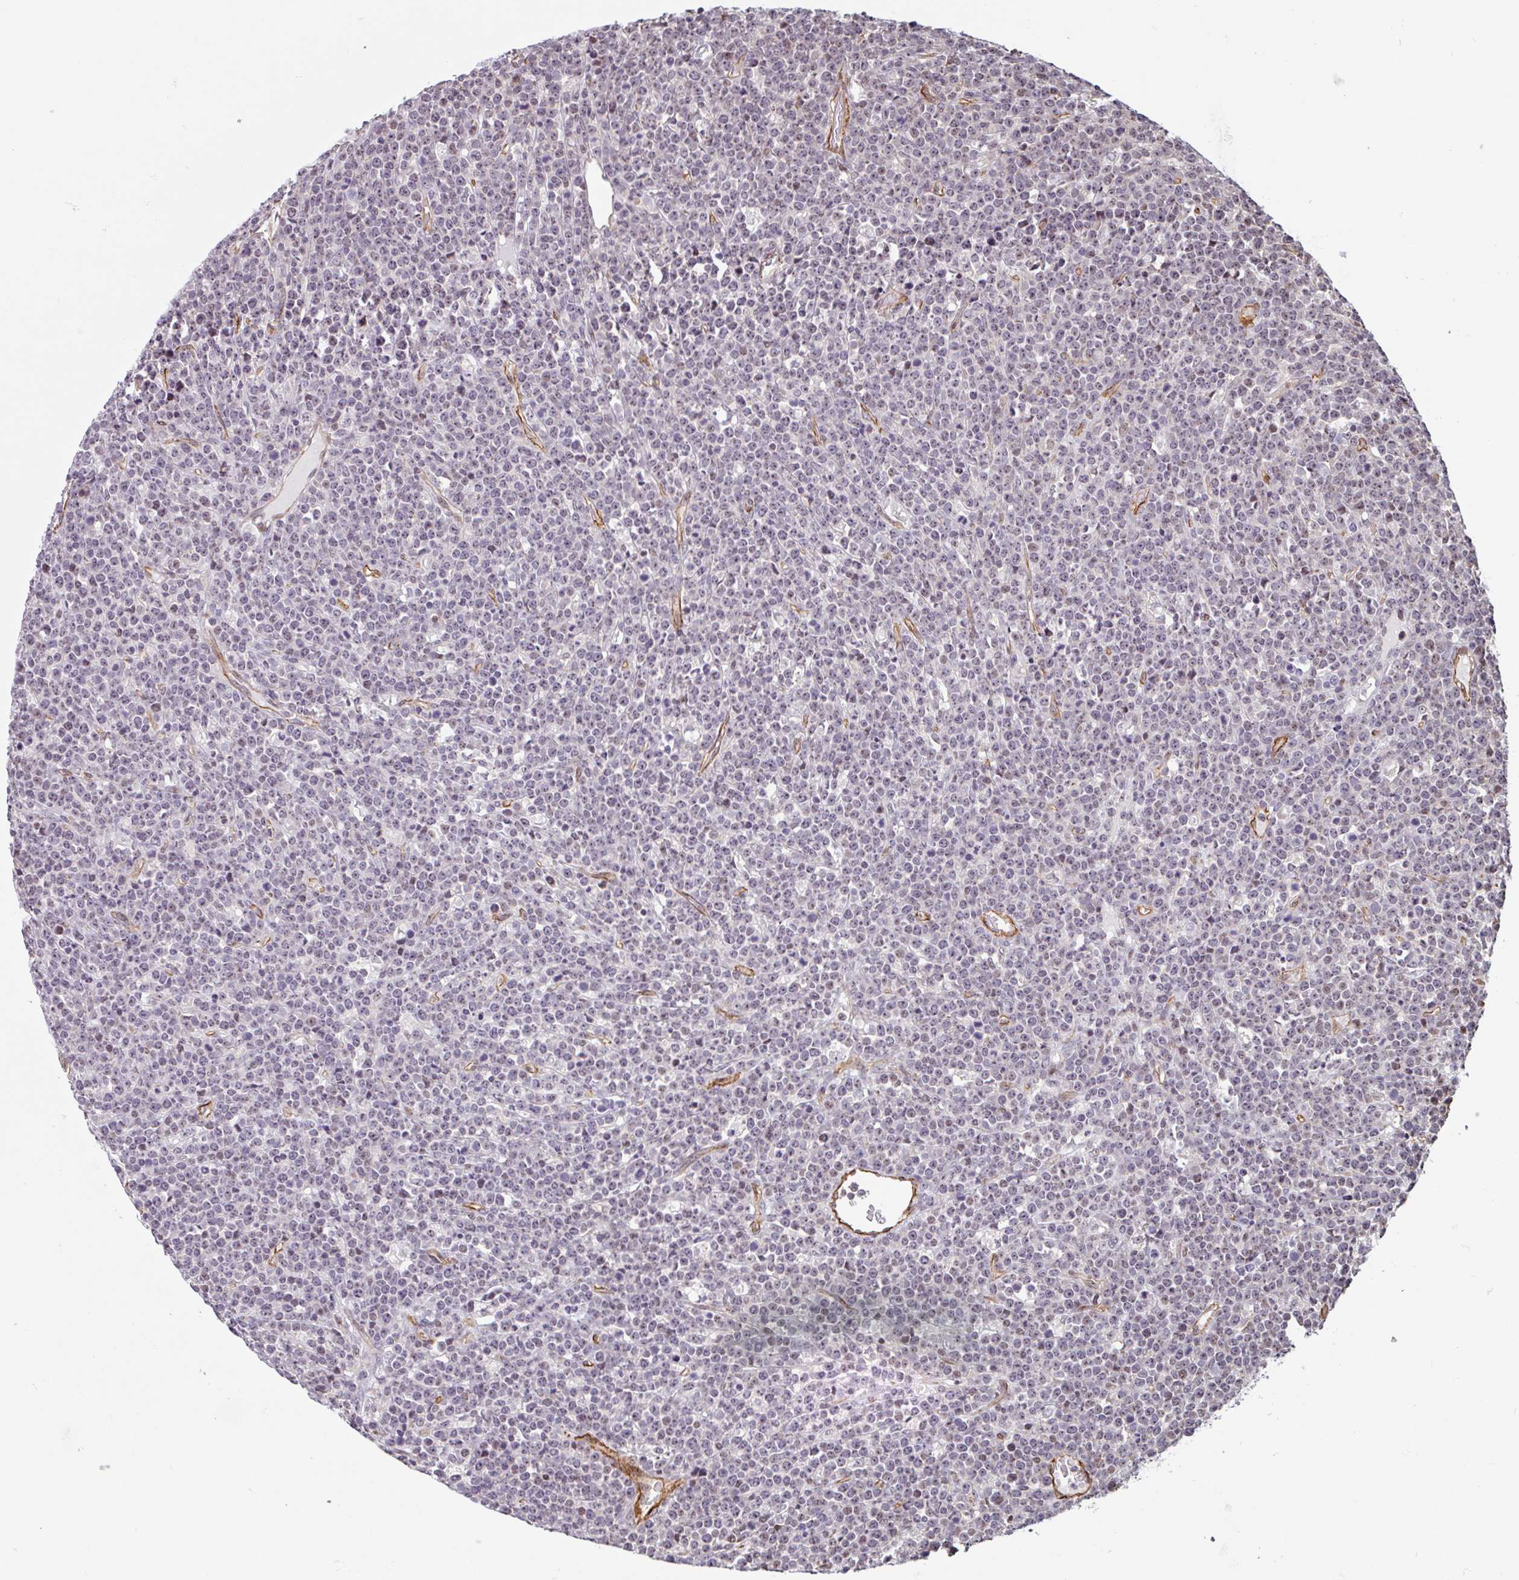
{"staining": {"intensity": "moderate", "quantity": "<25%", "location": "nuclear"}, "tissue": "lymphoma", "cell_type": "Tumor cells", "image_type": "cancer", "snomed": [{"axis": "morphology", "description": "Malignant lymphoma, non-Hodgkin's type, High grade"}, {"axis": "topography", "description": "Ovary"}], "caption": "Immunohistochemistry staining of lymphoma, which demonstrates low levels of moderate nuclear staining in about <25% of tumor cells indicating moderate nuclear protein positivity. The staining was performed using DAB (brown) for protein detection and nuclei were counterstained in hematoxylin (blue).", "gene": "ZNF689", "patient": {"sex": "female", "age": 56}}